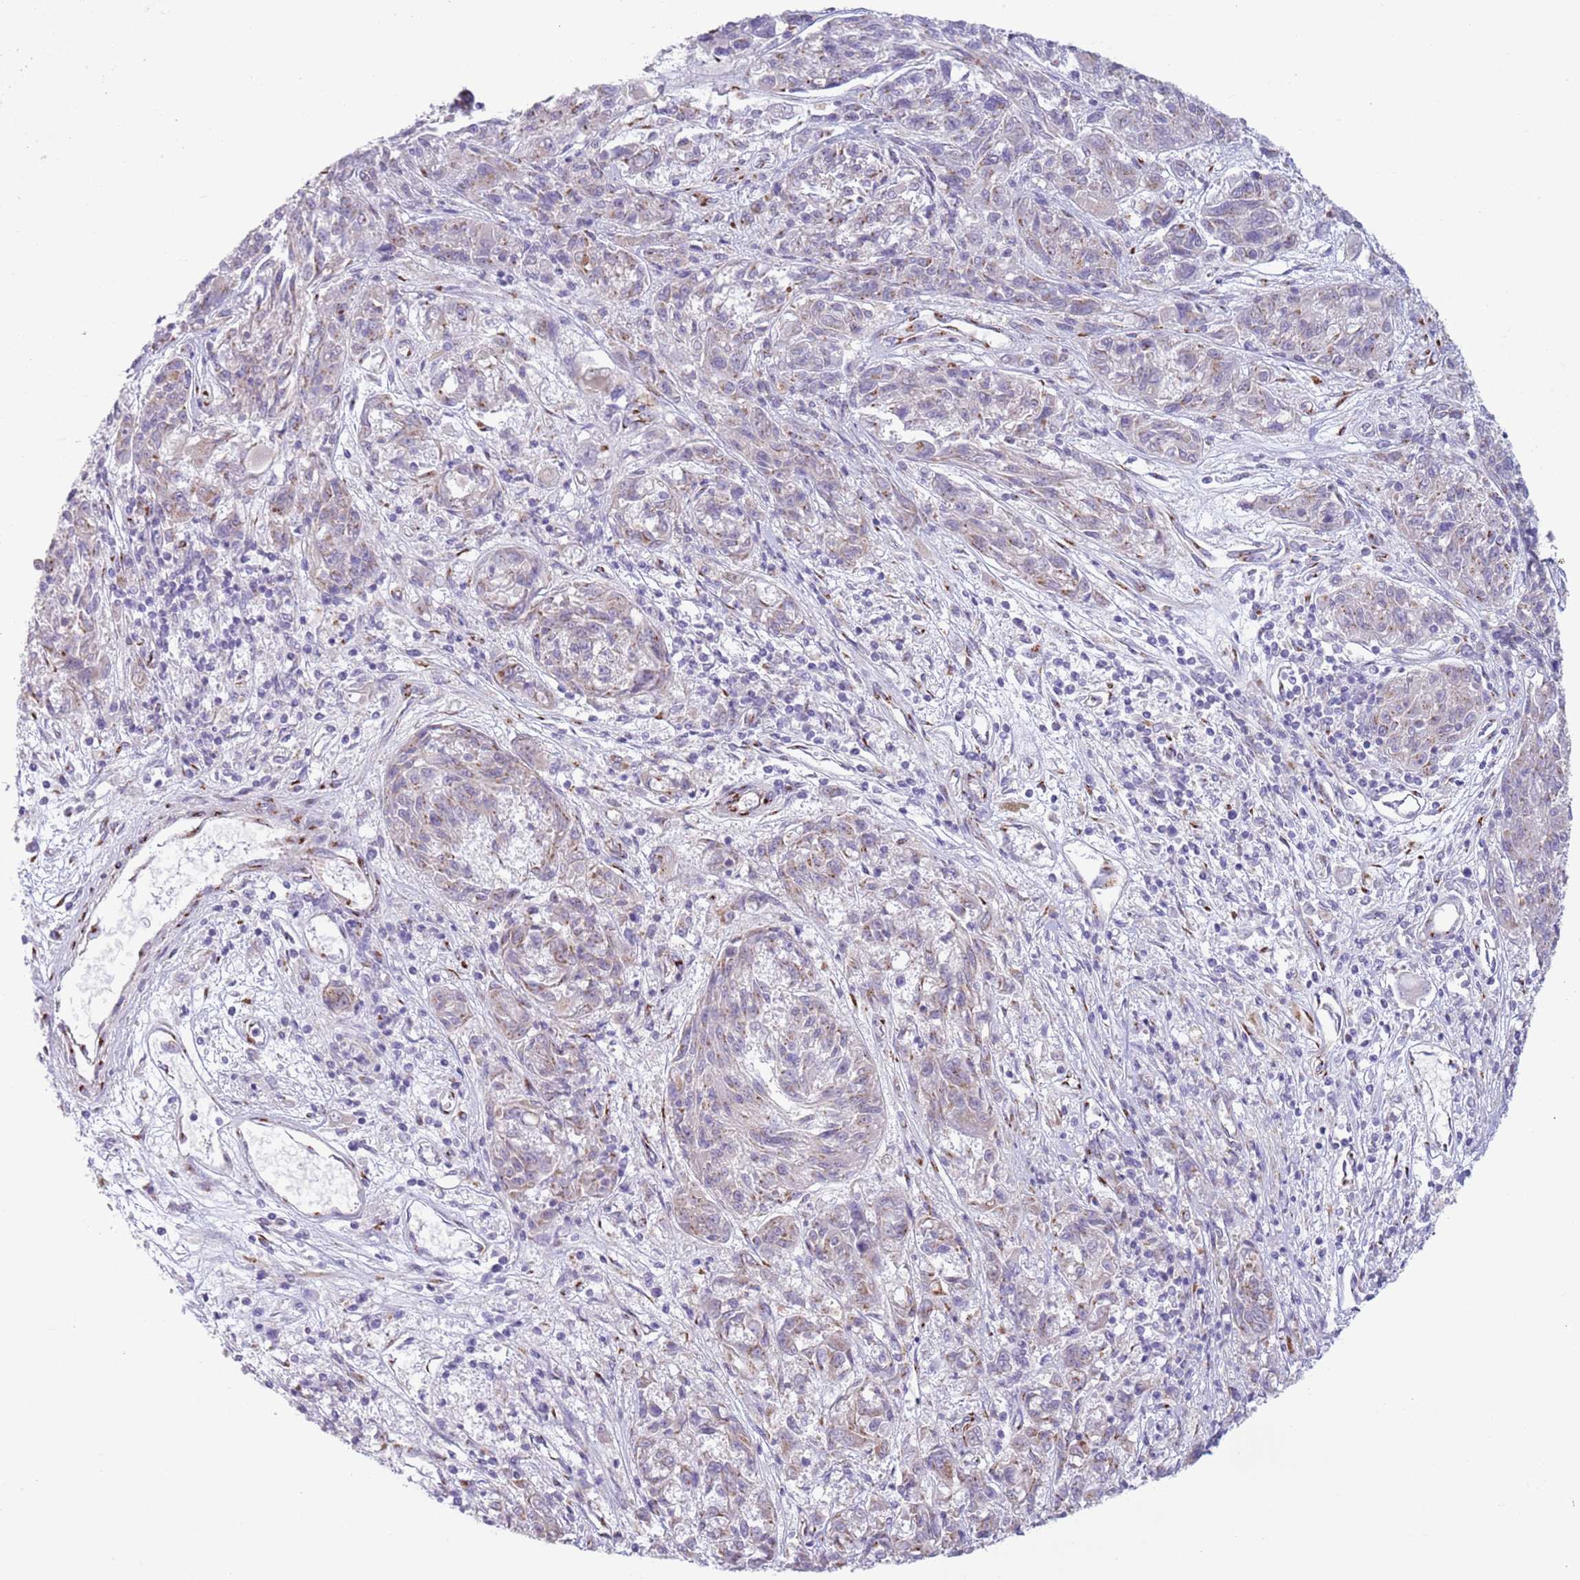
{"staining": {"intensity": "moderate", "quantity": "25%-75%", "location": "cytoplasmic/membranous"}, "tissue": "melanoma", "cell_type": "Tumor cells", "image_type": "cancer", "snomed": [{"axis": "morphology", "description": "Malignant melanoma, NOS"}, {"axis": "topography", "description": "Skin"}], "caption": "Human melanoma stained with a brown dye exhibits moderate cytoplasmic/membranous positive expression in about 25%-75% of tumor cells.", "gene": "C20orf96", "patient": {"sex": "male", "age": 53}}